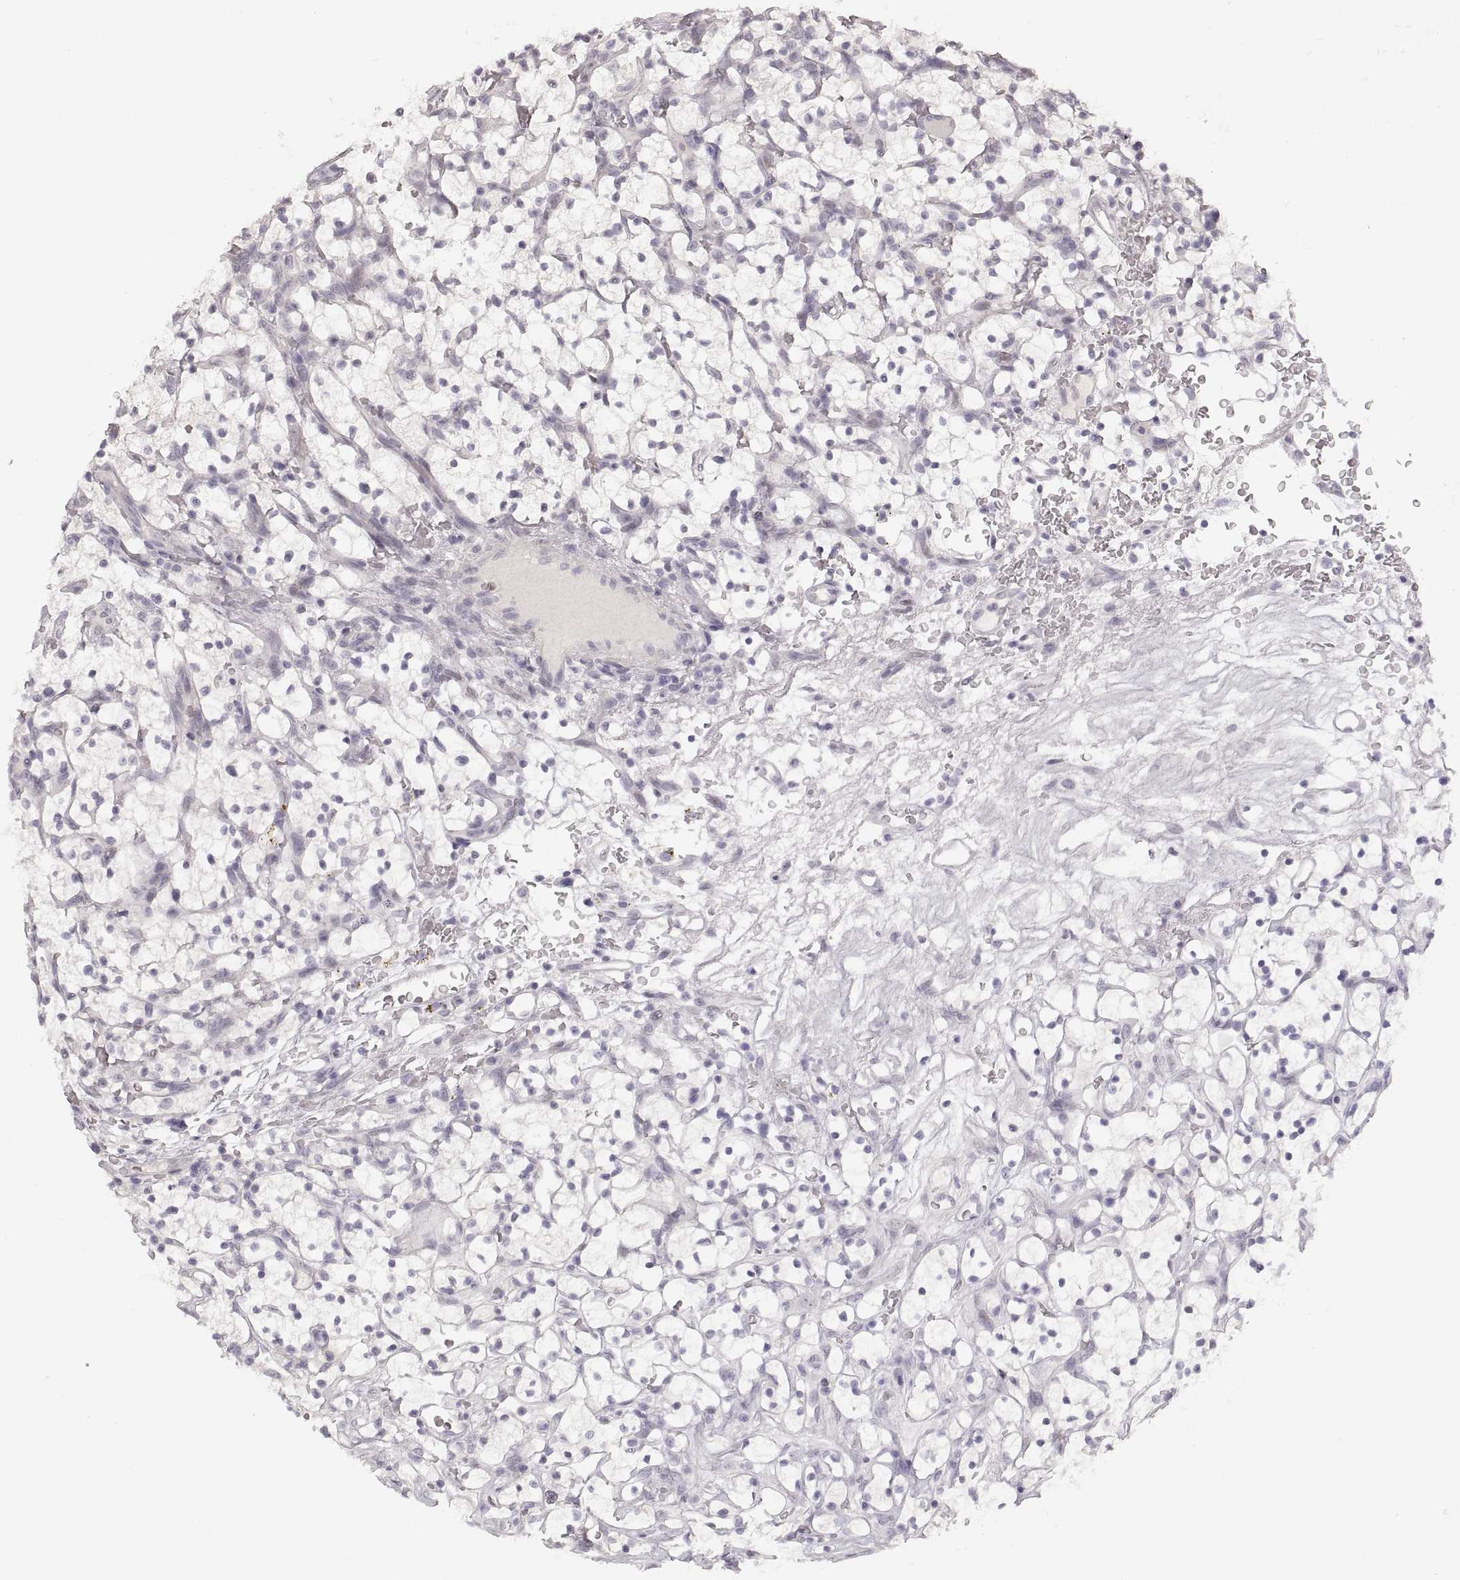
{"staining": {"intensity": "negative", "quantity": "none", "location": "none"}, "tissue": "renal cancer", "cell_type": "Tumor cells", "image_type": "cancer", "snomed": [{"axis": "morphology", "description": "Adenocarcinoma, NOS"}, {"axis": "topography", "description": "Kidney"}], "caption": "A high-resolution histopathology image shows IHC staining of adenocarcinoma (renal), which demonstrates no significant positivity in tumor cells. Nuclei are stained in blue.", "gene": "PCSK2", "patient": {"sex": "female", "age": 64}}